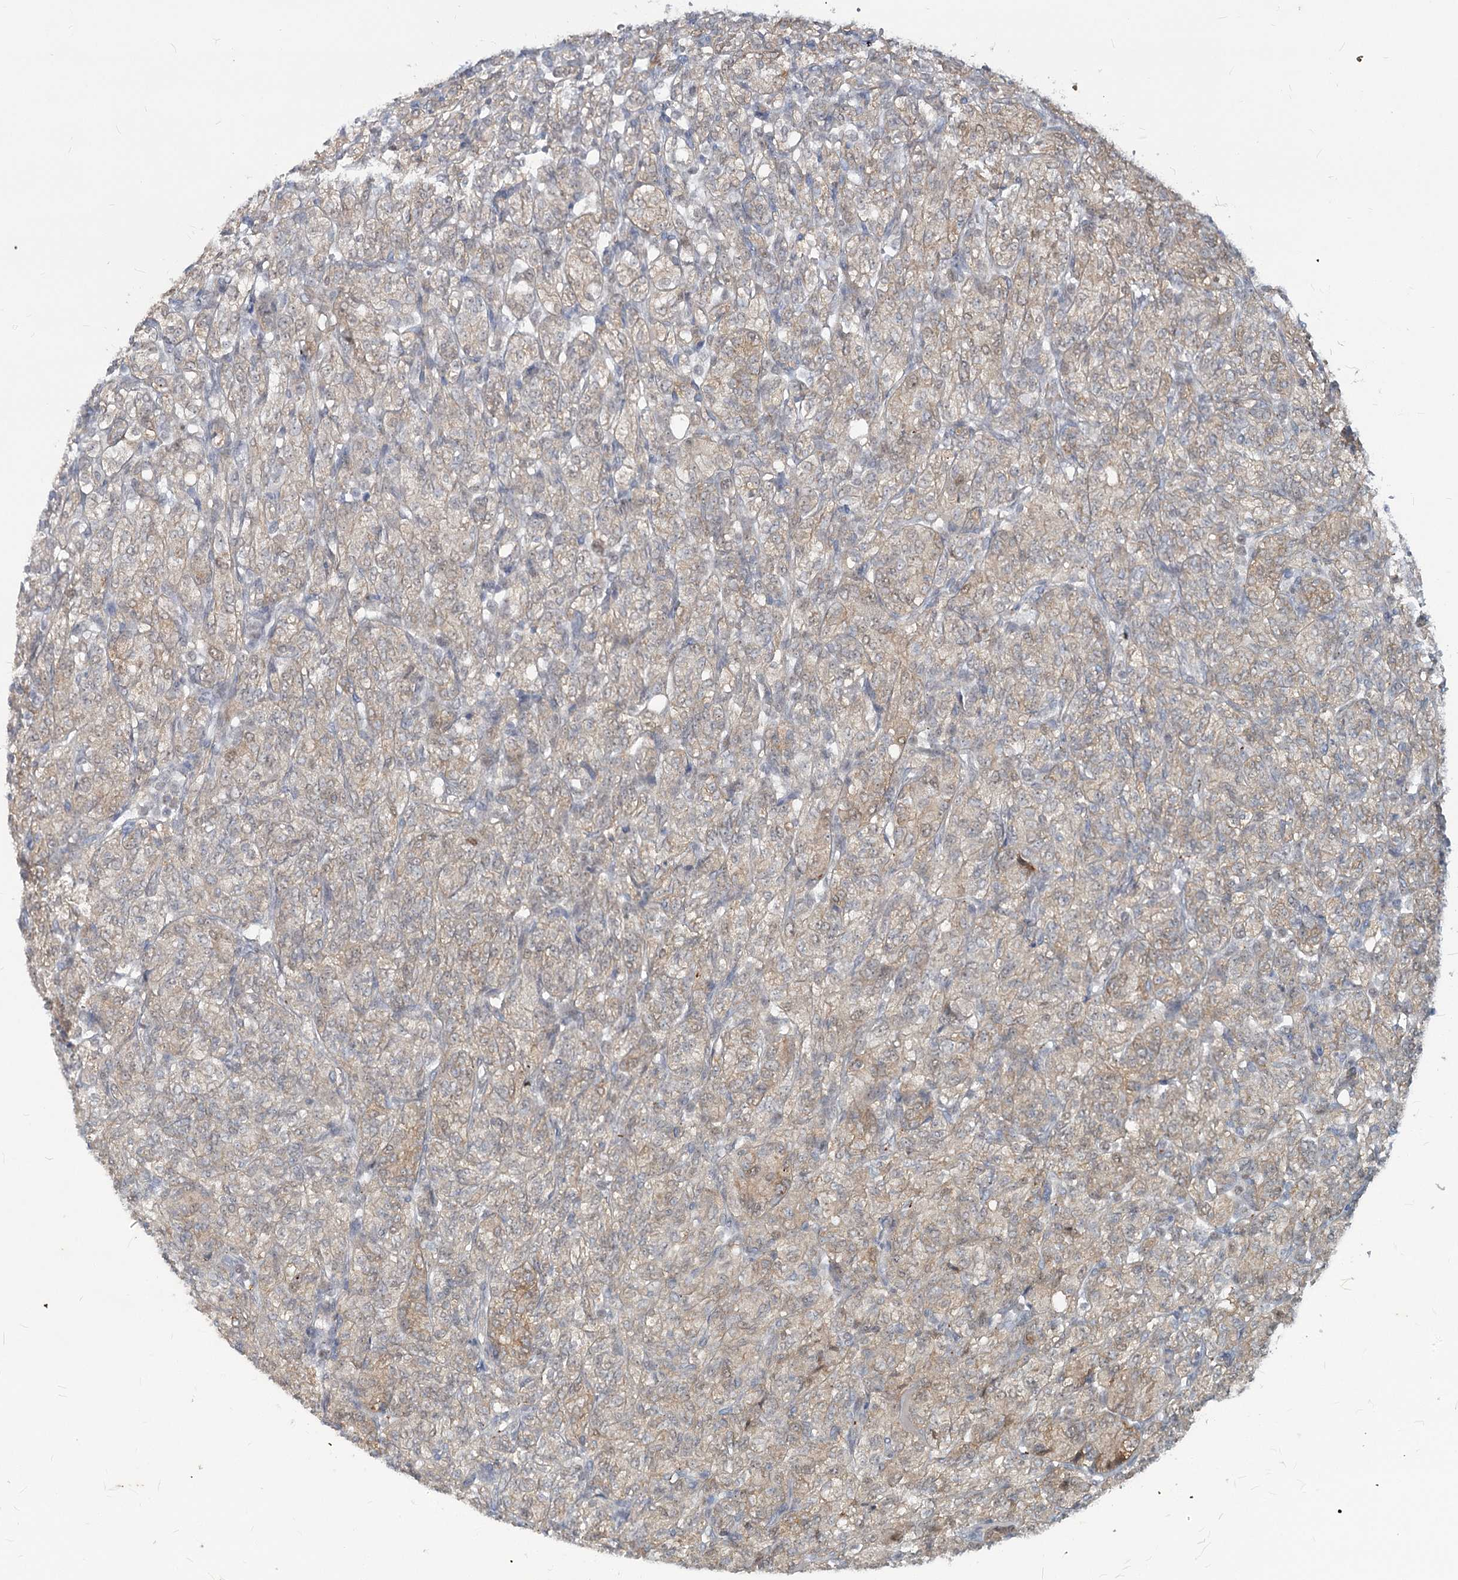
{"staining": {"intensity": "moderate", "quantity": "25%-75%", "location": "cytoplasmic/membranous"}, "tissue": "renal cancer", "cell_type": "Tumor cells", "image_type": "cancer", "snomed": [{"axis": "morphology", "description": "Adenocarcinoma, NOS"}, {"axis": "topography", "description": "Kidney"}], "caption": "Renal adenocarcinoma was stained to show a protein in brown. There is medium levels of moderate cytoplasmic/membranous staining in about 25%-75% of tumor cells. (Brightfield microscopy of DAB IHC at high magnification).", "gene": "MTG1", "patient": {"sex": "male", "age": 77}}